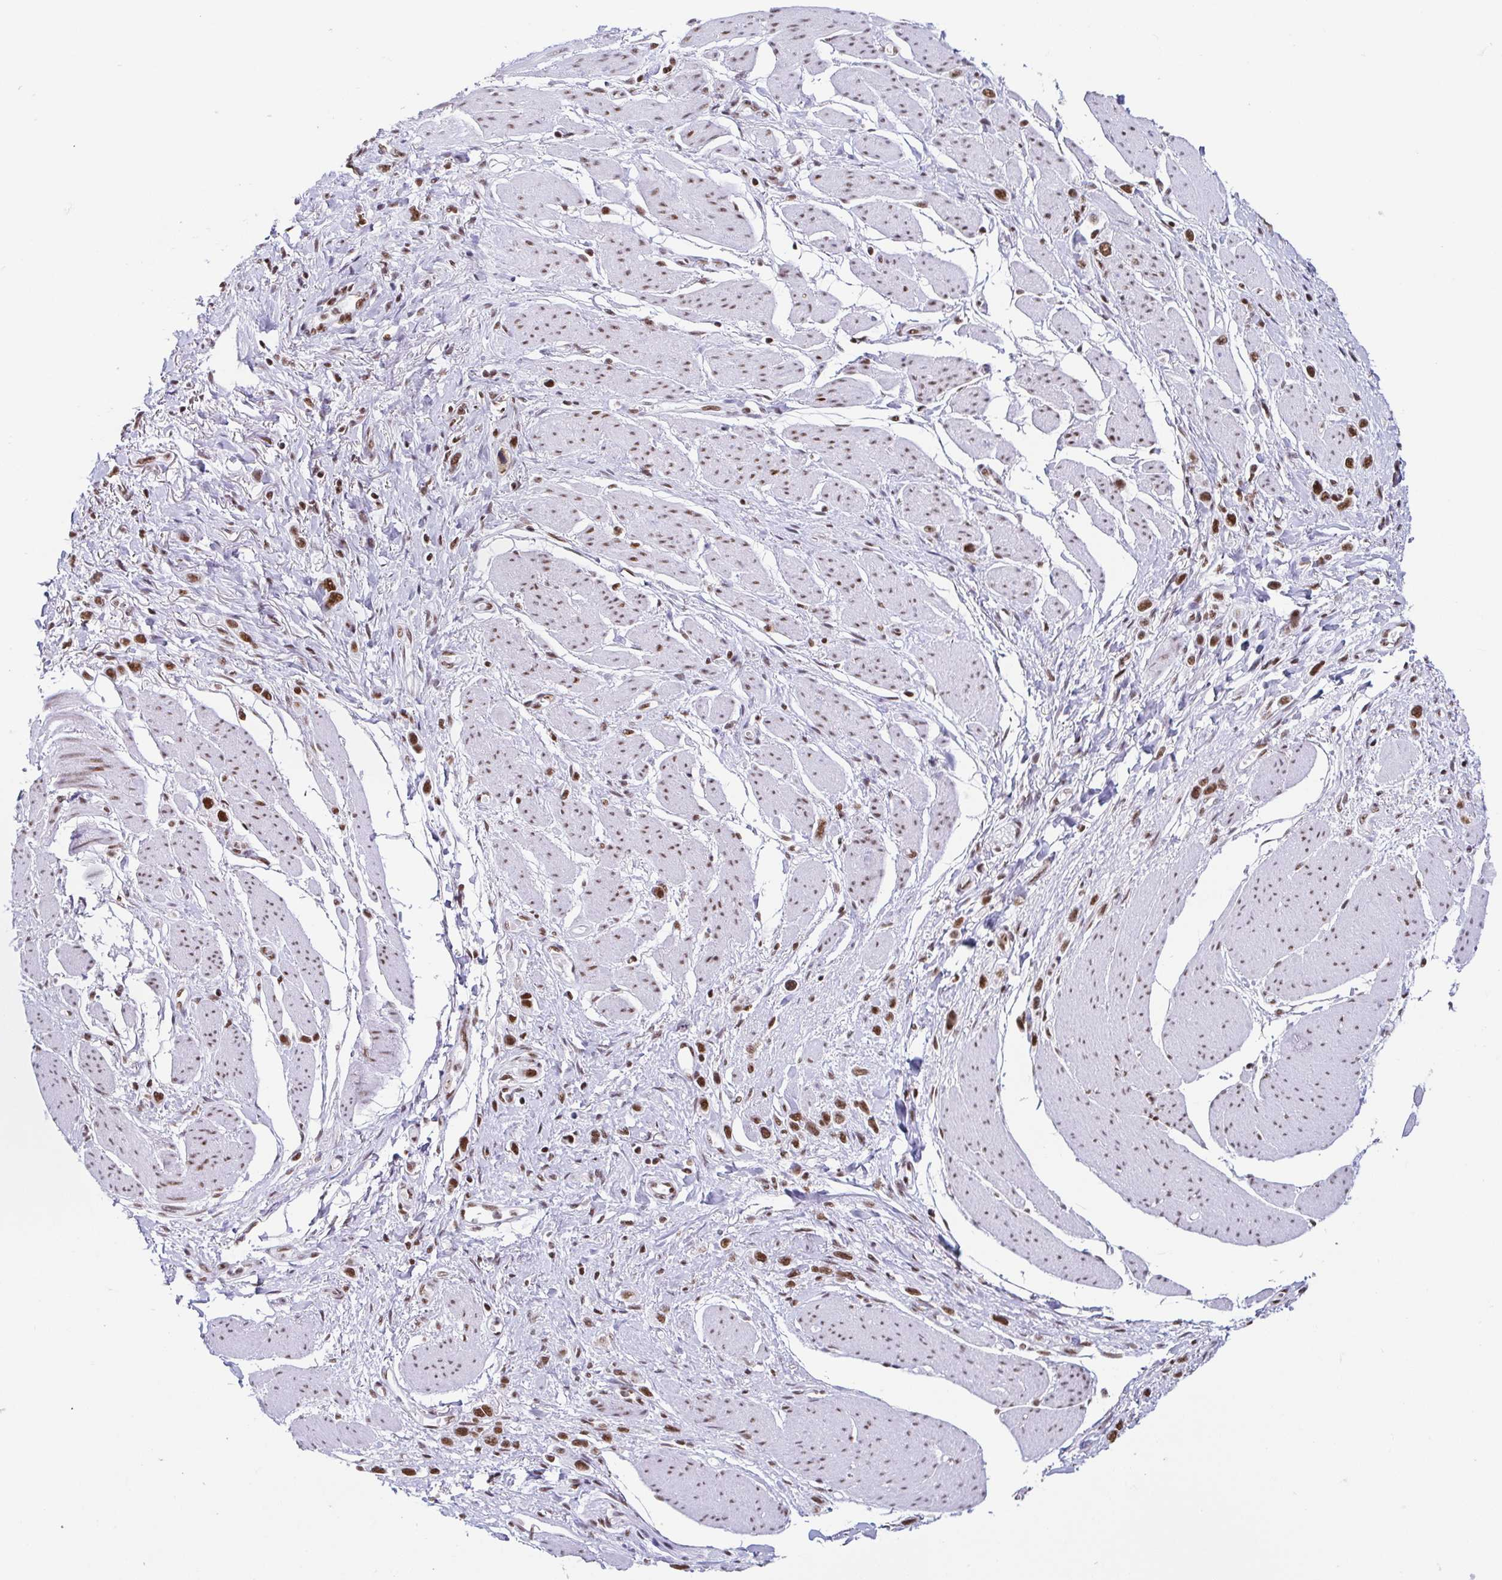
{"staining": {"intensity": "strong", "quantity": ">75%", "location": "nuclear"}, "tissue": "stomach cancer", "cell_type": "Tumor cells", "image_type": "cancer", "snomed": [{"axis": "morphology", "description": "Adenocarcinoma, NOS"}, {"axis": "topography", "description": "Stomach"}], "caption": "Immunohistochemistry image of stomach adenocarcinoma stained for a protein (brown), which shows high levels of strong nuclear expression in approximately >75% of tumor cells.", "gene": "EWSR1", "patient": {"sex": "female", "age": 65}}